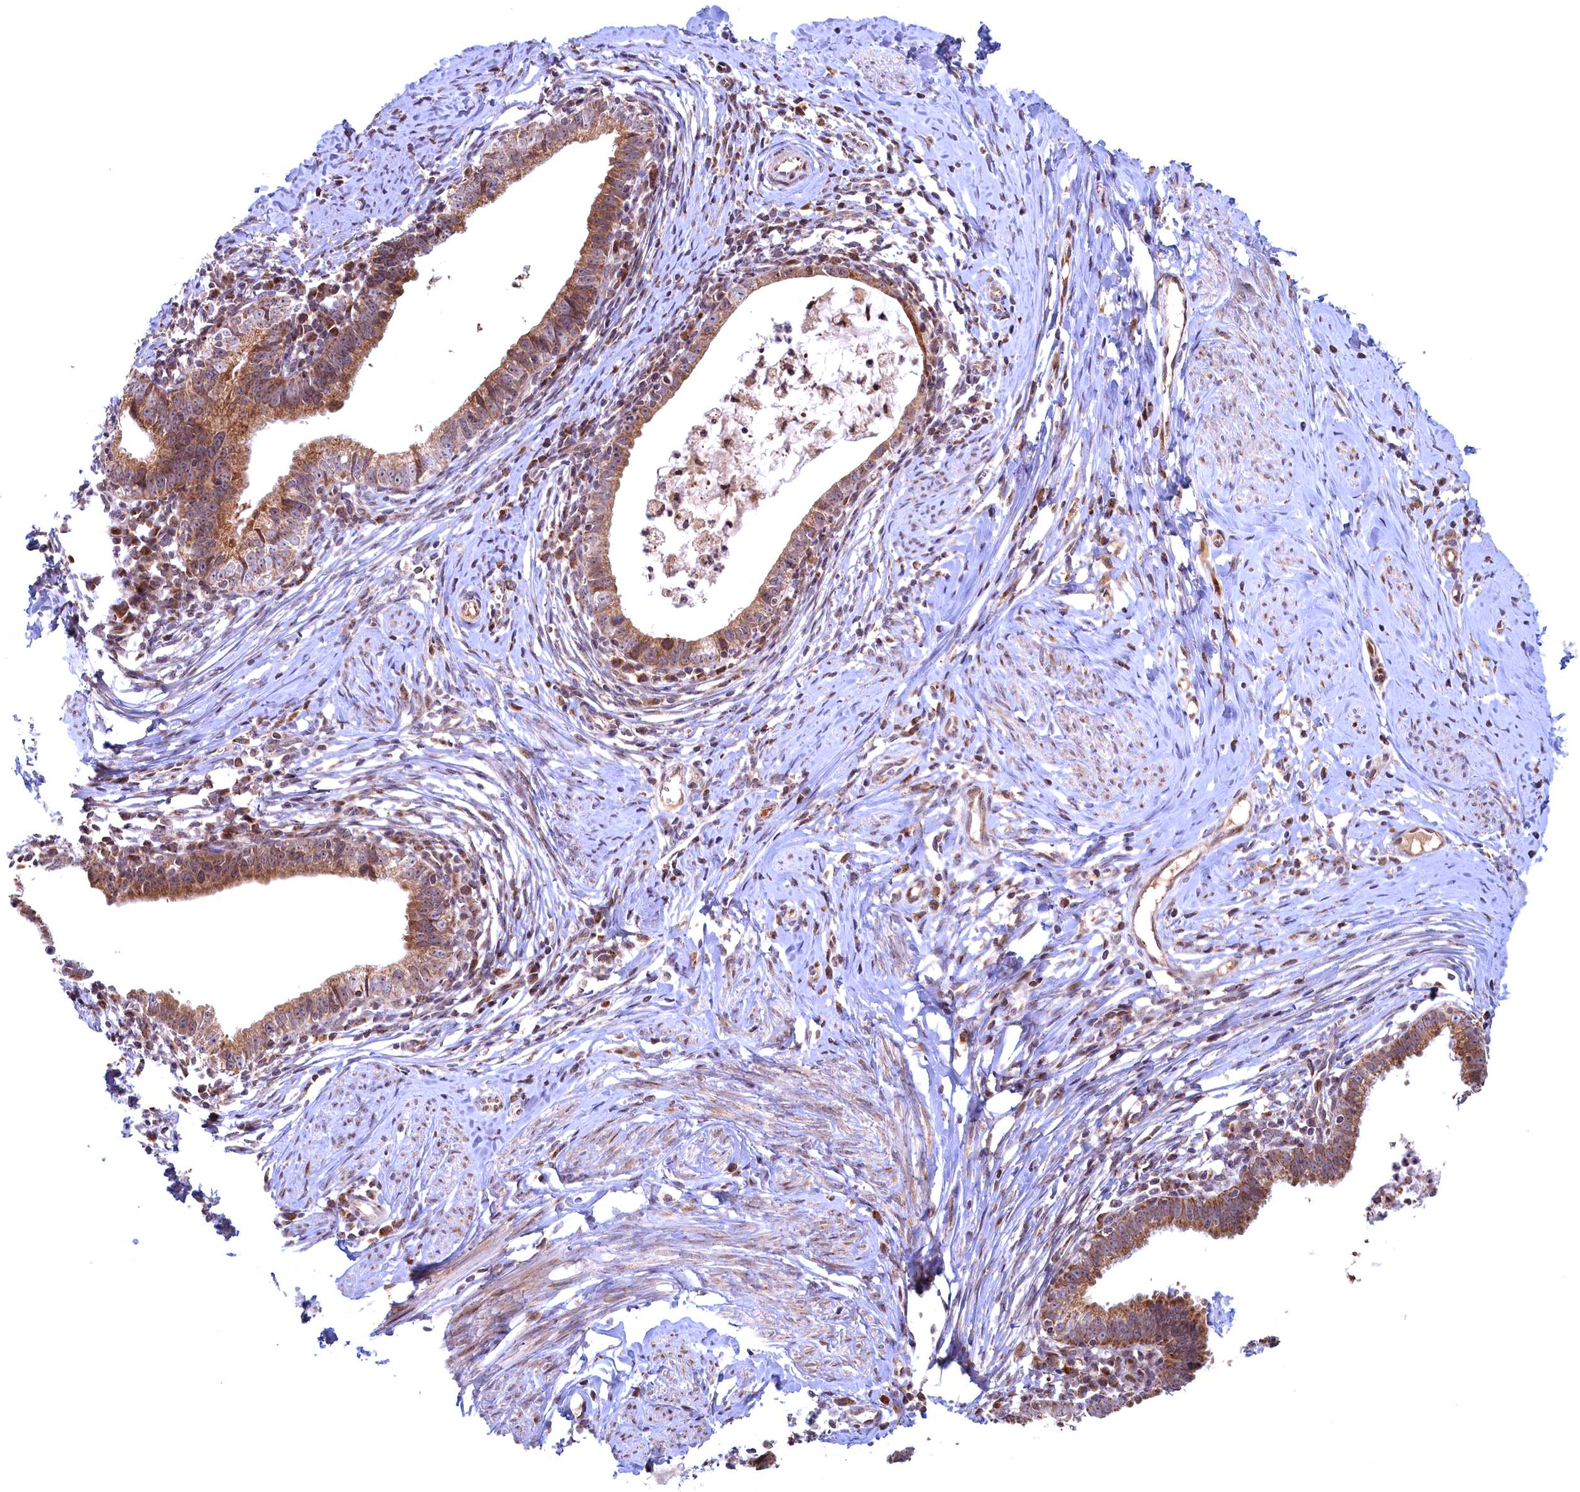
{"staining": {"intensity": "moderate", "quantity": ">75%", "location": "cytoplasmic/membranous"}, "tissue": "cervical cancer", "cell_type": "Tumor cells", "image_type": "cancer", "snomed": [{"axis": "morphology", "description": "Adenocarcinoma, NOS"}, {"axis": "topography", "description": "Cervix"}], "caption": "Human cervical cancer (adenocarcinoma) stained with a brown dye displays moderate cytoplasmic/membranous positive expression in approximately >75% of tumor cells.", "gene": "PLA2G10", "patient": {"sex": "female", "age": 36}}